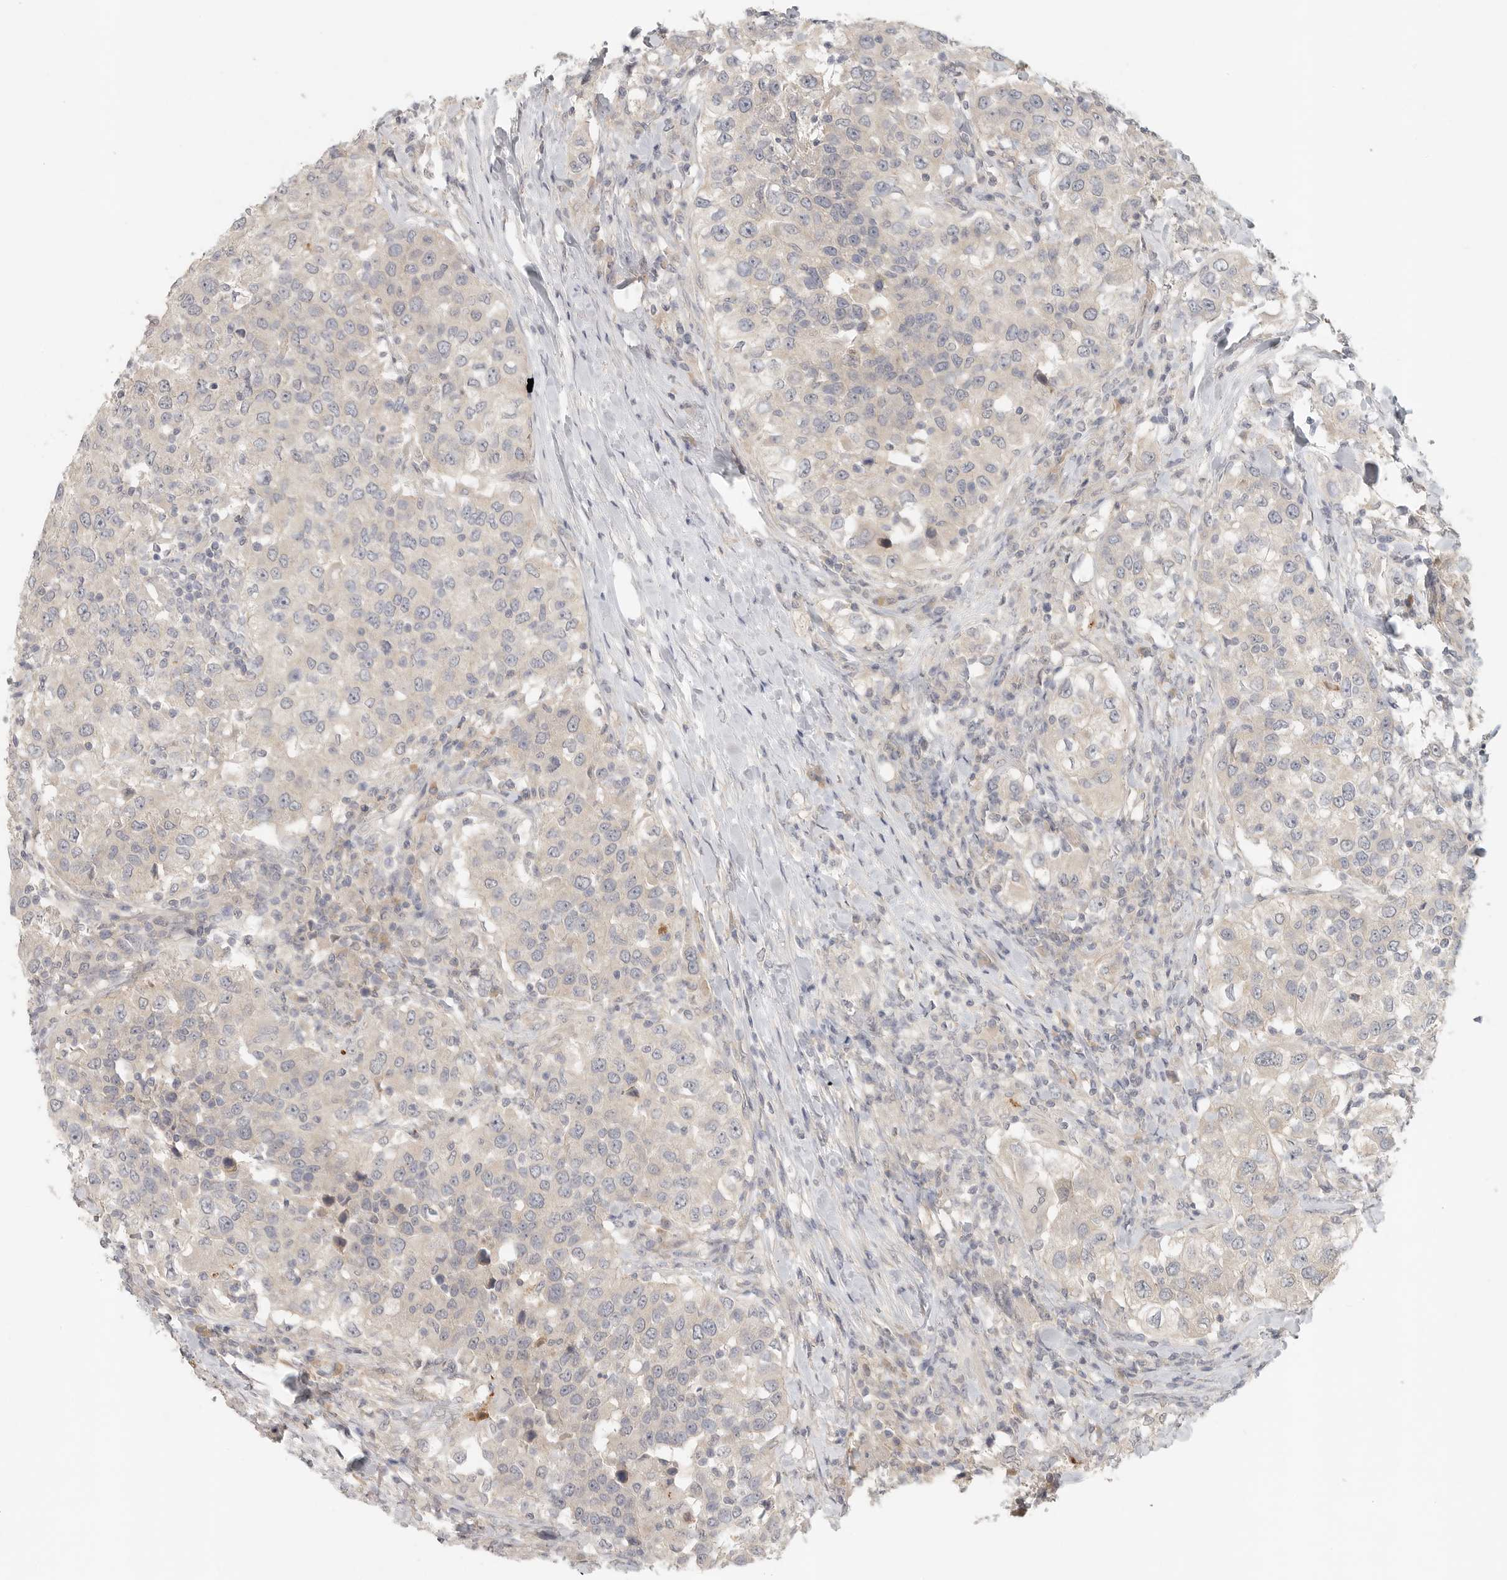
{"staining": {"intensity": "negative", "quantity": "none", "location": "none"}, "tissue": "urothelial cancer", "cell_type": "Tumor cells", "image_type": "cancer", "snomed": [{"axis": "morphology", "description": "Urothelial carcinoma, High grade"}, {"axis": "topography", "description": "Urinary bladder"}], "caption": "IHC of human urothelial carcinoma (high-grade) exhibits no positivity in tumor cells. (Stains: DAB immunohistochemistry (IHC) with hematoxylin counter stain, Microscopy: brightfield microscopy at high magnification).", "gene": "HDAC6", "patient": {"sex": "female", "age": 80}}